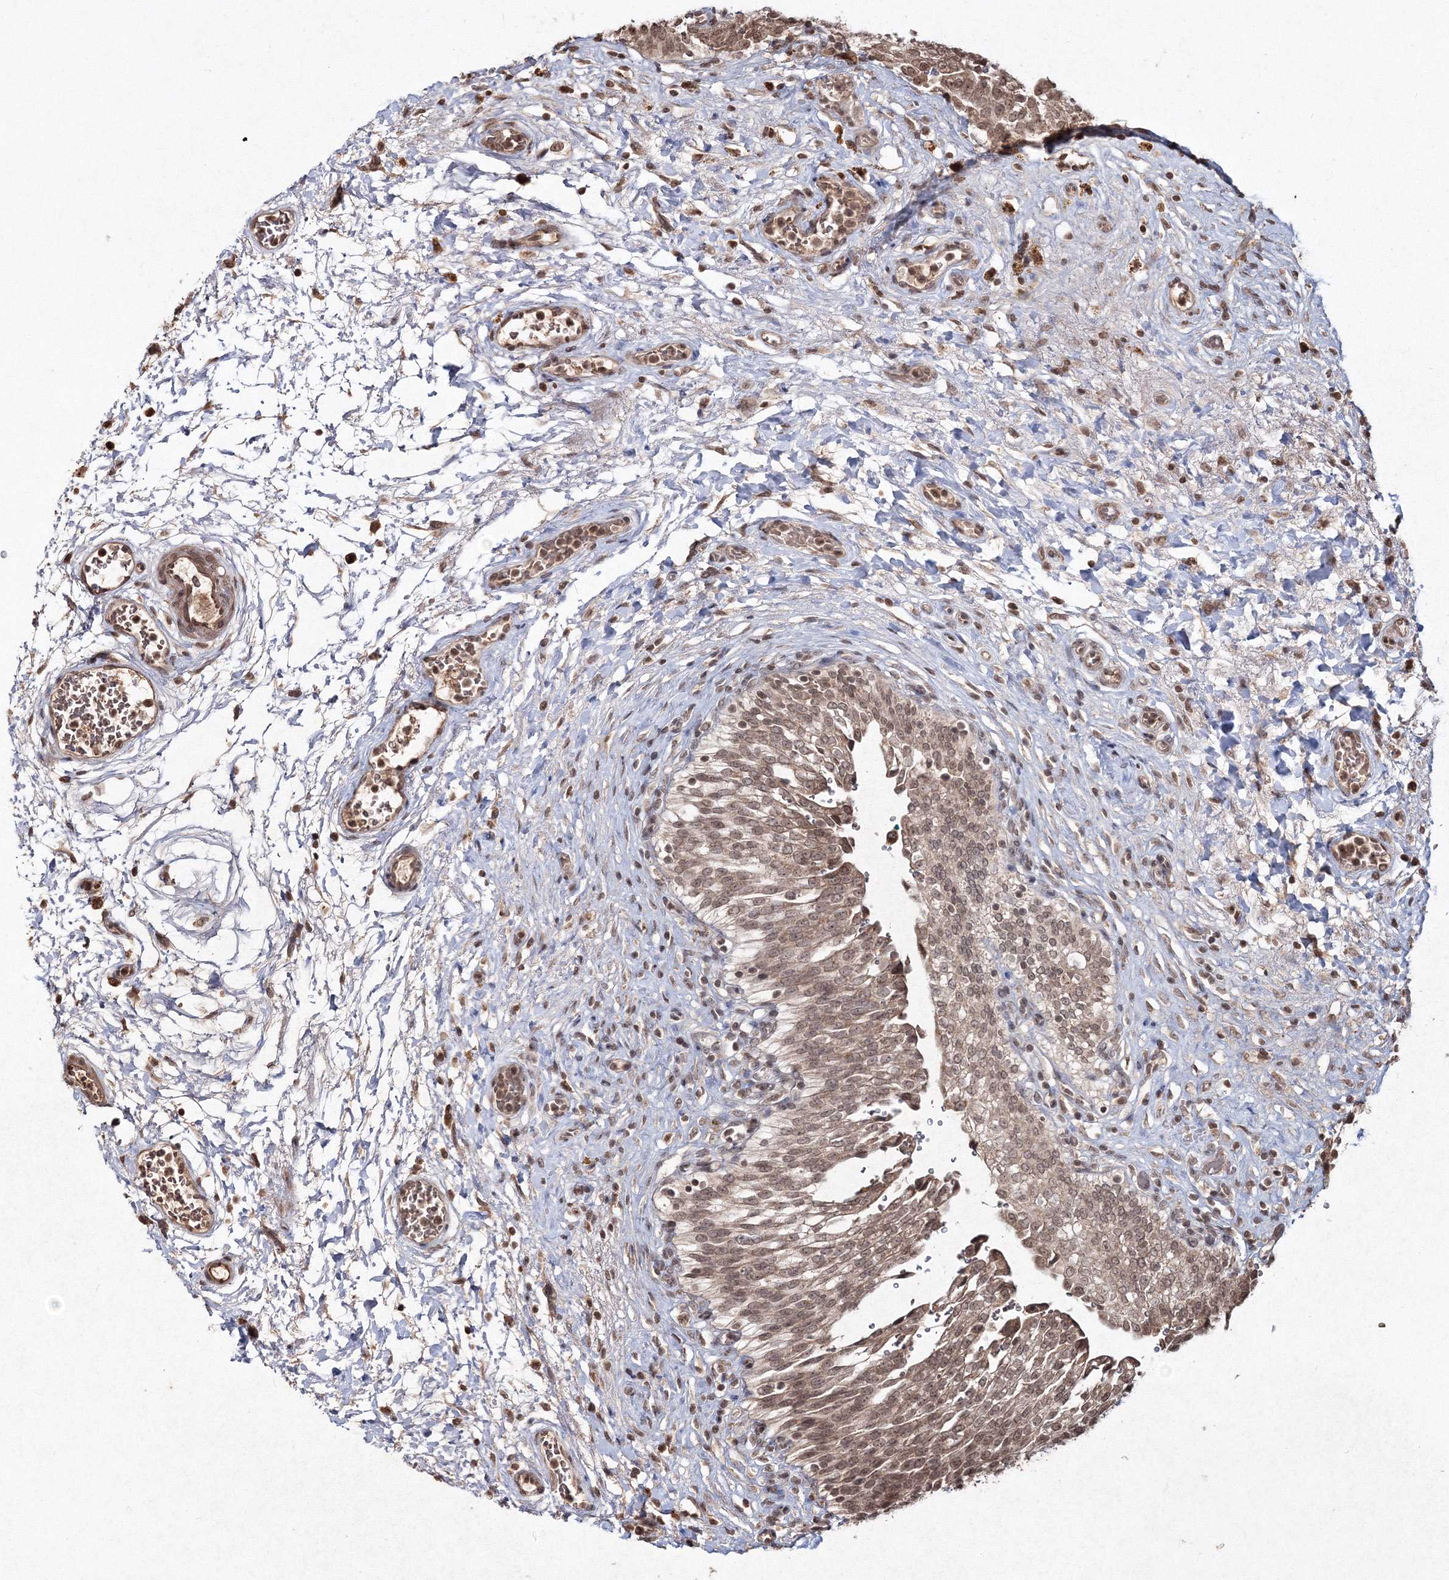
{"staining": {"intensity": "strong", "quantity": ">75%", "location": "cytoplasmic/membranous,nuclear"}, "tissue": "urinary bladder", "cell_type": "Urothelial cells", "image_type": "normal", "snomed": [{"axis": "morphology", "description": "Urothelial carcinoma, High grade"}, {"axis": "topography", "description": "Urinary bladder"}], "caption": "A brown stain shows strong cytoplasmic/membranous,nuclear staining of a protein in urothelial cells of unremarkable urinary bladder. Immunohistochemistry (ihc) stains the protein of interest in brown and the nuclei are stained blue.", "gene": "PEX13", "patient": {"sex": "male", "age": 46}}